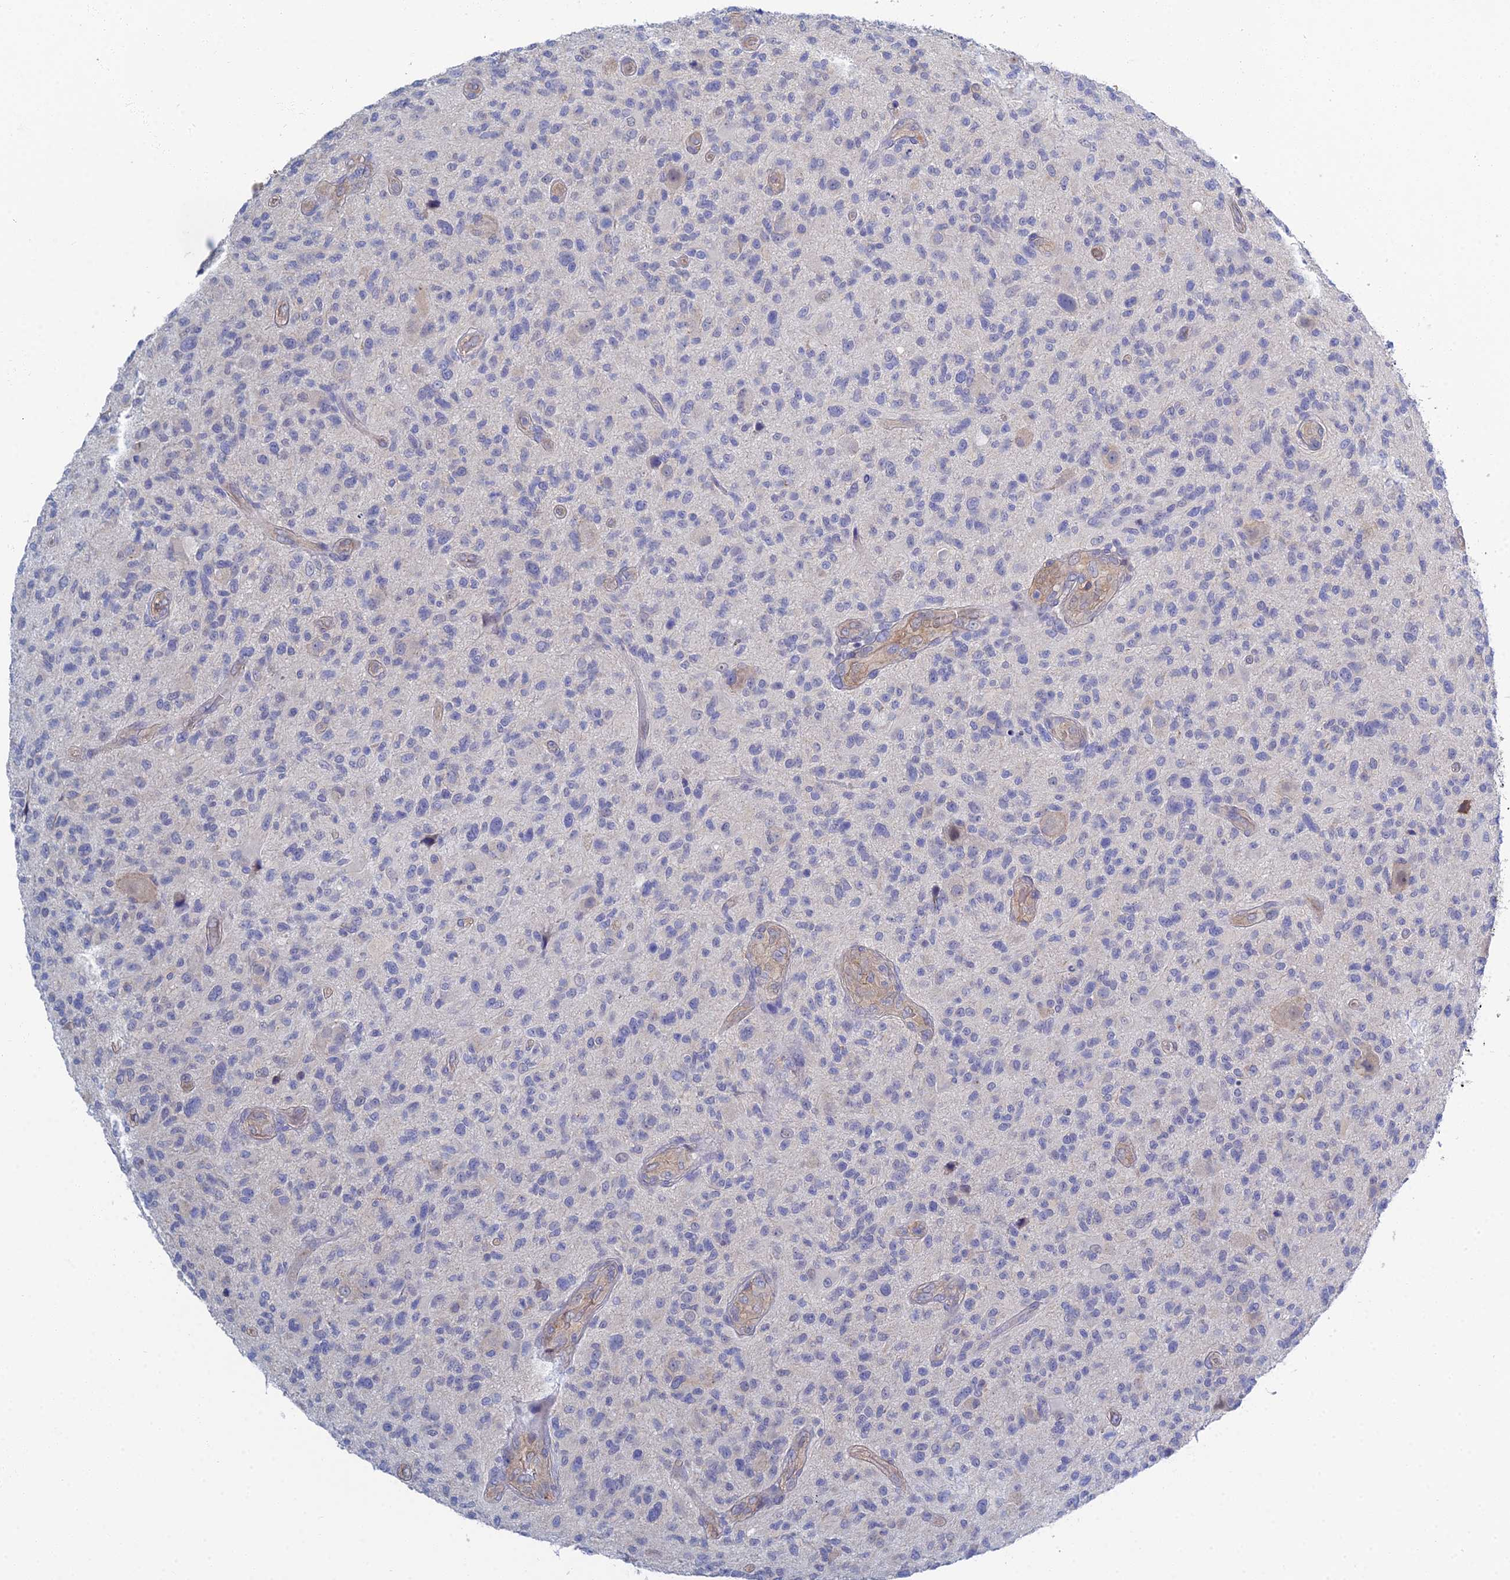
{"staining": {"intensity": "negative", "quantity": "none", "location": "none"}, "tissue": "glioma", "cell_type": "Tumor cells", "image_type": "cancer", "snomed": [{"axis": "morphology", "description": "Glioma, malignant, High grade"}, {"axis": "topography", "description": "Brain"}], "caption": "IHC of human glioma exhibits no expression in tumor cells.", "gene": "DNAH14", "patient": {"sex": "male", "age": 47}}